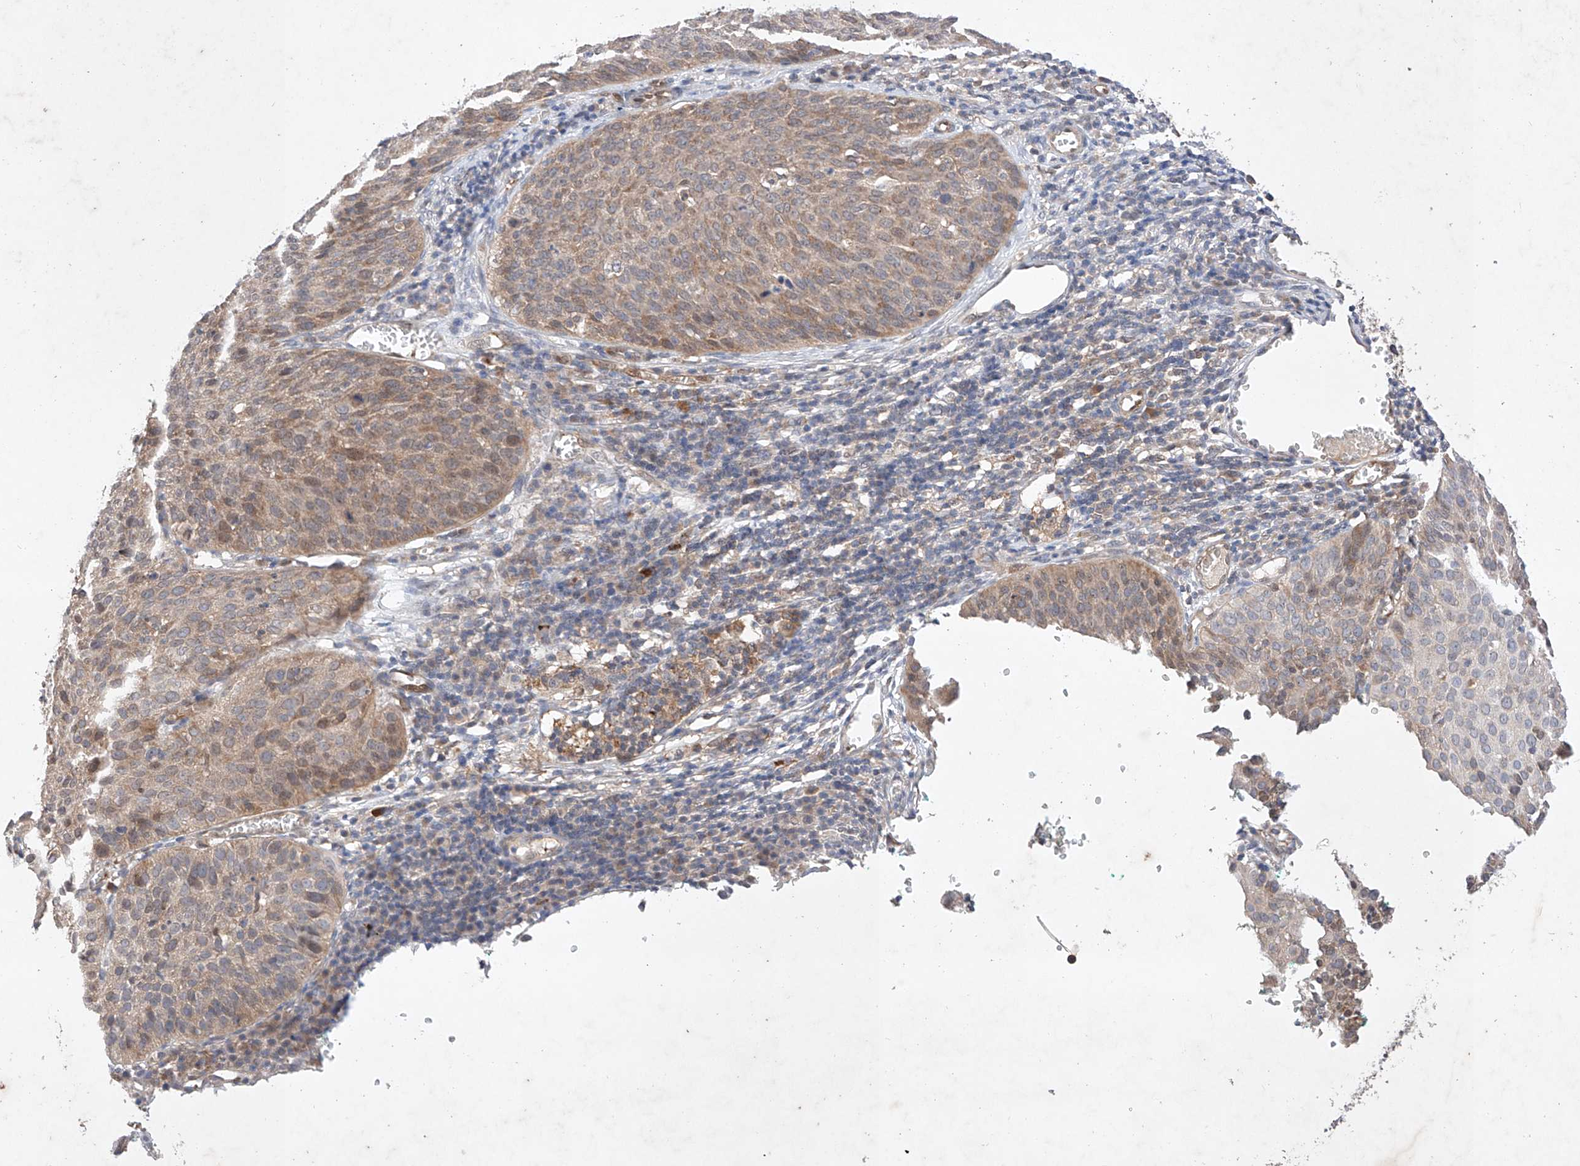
{"staining": {"intensity": "weak", "quantity": "25%-75%", "location": "cytoplasmic/membranous"}, "tissue": "cervical cancer", "cell_type": "Tumor cells", "image_type": "cancer", "snomed": [{"axis": "morphology", "description": "Squamous cell carcinoma, NOS"}, {"axis": "topography", "description": "Cervix"}], "caption": "Cervical cancer (squamous cell carcinoma) tissue demonstrates weak cytoplasmic/membranous positivity in about 25%-75% of tumor cells", "gene": "ZNF124", "patient": {"sex": "female", "age": 38}}